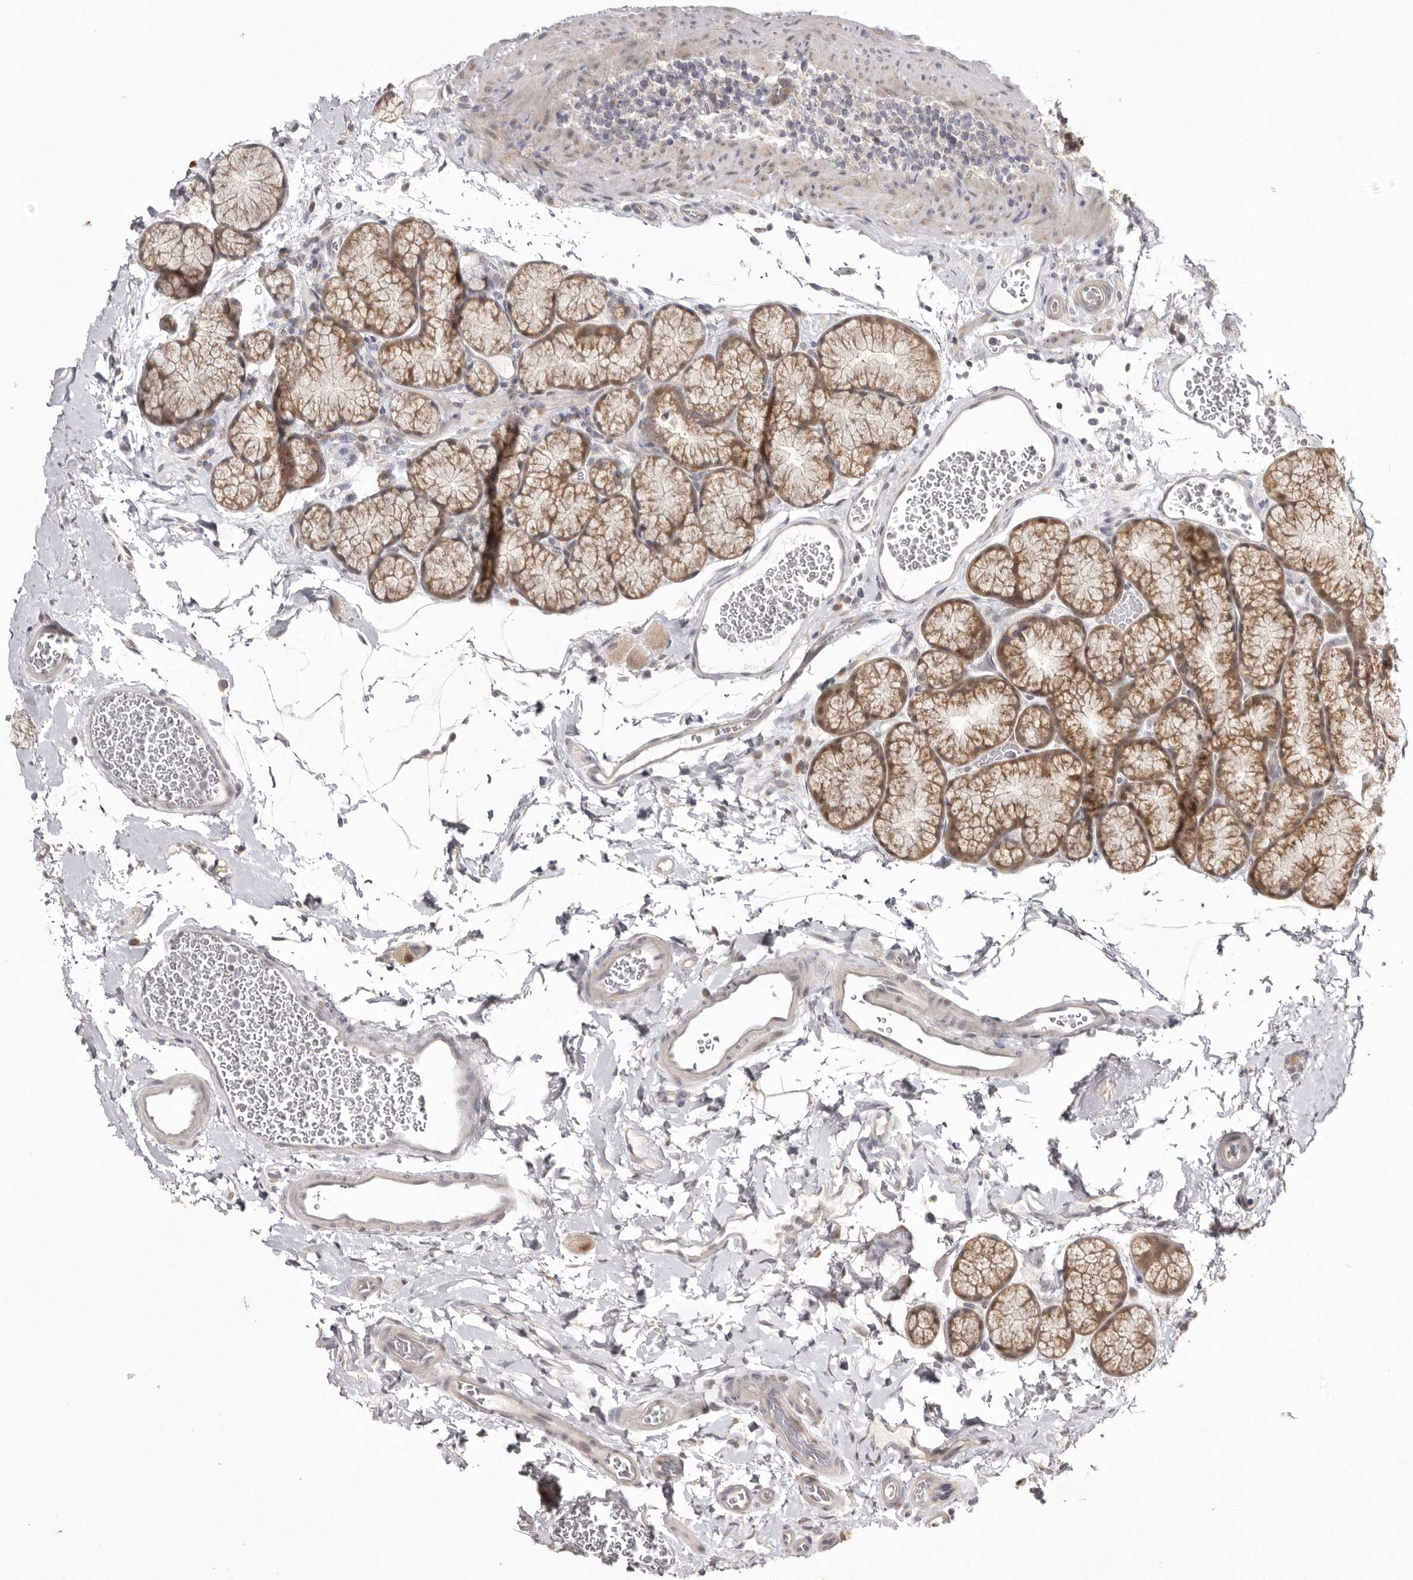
{"staining": {"intensity": "moderate", "quantity": ">75%", "location": "cytoplasmic/membranous"}, "tissue": "duodenum", "cell_type": "Glandular cells", "image_type": "normal", "snomed": [{"axis": "morphology", "description": "Normal tissue, NOS"}, {"axis": "topography", "description": "Duodenum"}], "caption": "Glandular cells exhibit moderate cytoplasmic/membranous staining in approximately >75% of cells in normal duodenum. Immunohistochemistry (ihc) stains the protein in brown and the nuclei are stained blue.", "gene": "NSUN4", "patient": {"sex": "male", "age": 35}}